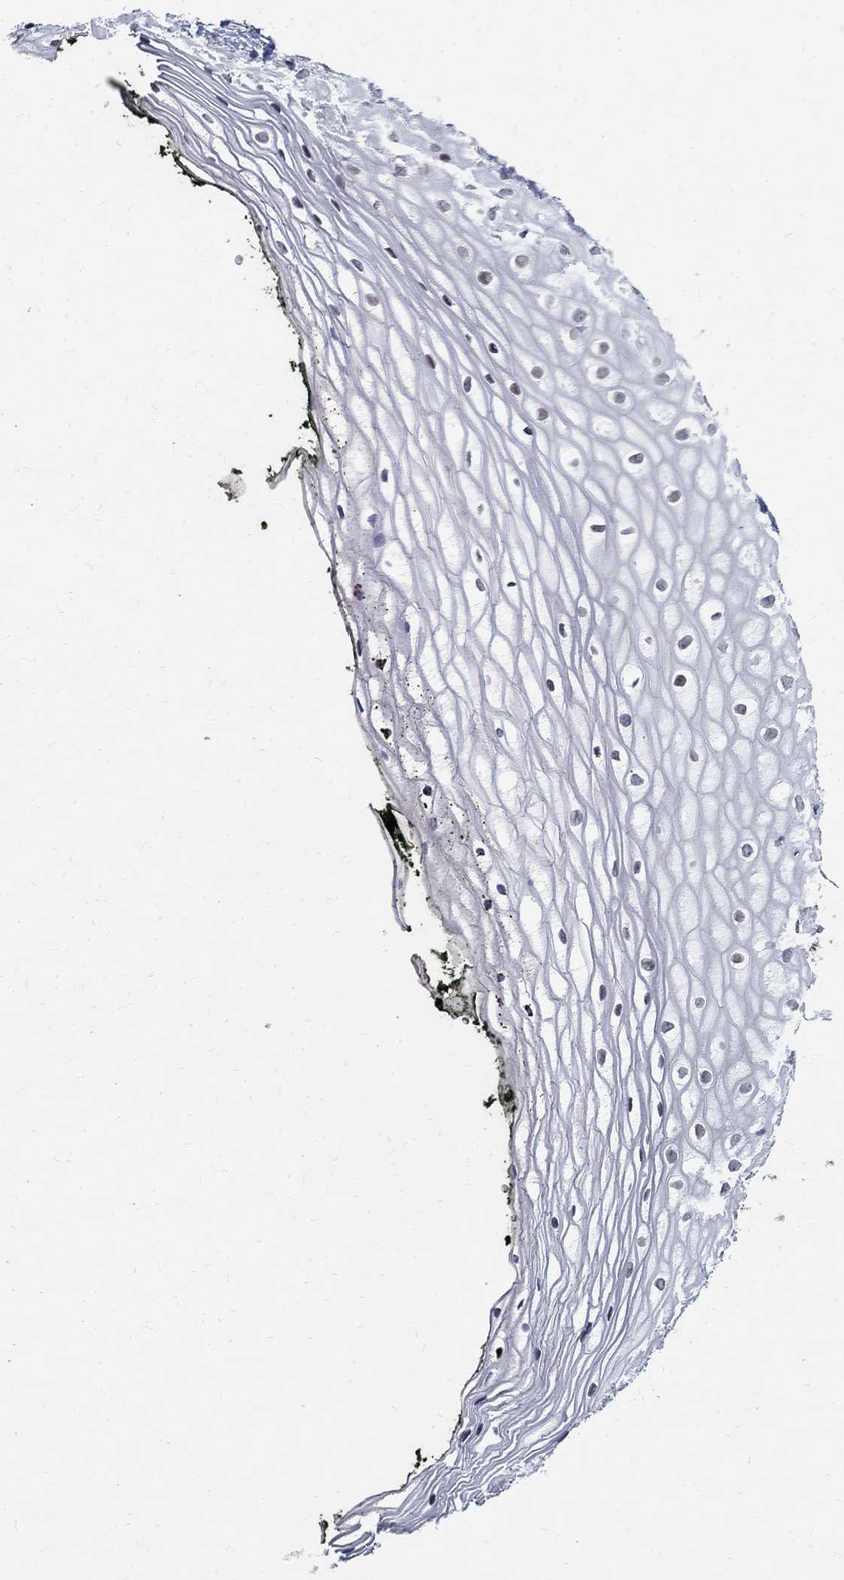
{"staining": {"intensity": "negative", "quantity": "none", "location": "none"}, "tissue": "vagina", "cell_type": "Squamous epithelial cells", "image_type": "normal", "snomed": [{"axis": "morphology", "description": "Normal tissue, NOS"}, {"axis": "topography", "description": "Vagina"}], "caption": "IHC image of benign vagina: human vagina stained with DAB reveals no significant protein positivity in squamous epithelial cells. (DAB immunohistochemistry with hematoxylin counter stain).", "gene": "BHLHE22", "patient": {"sex": "female", "age": 47}}